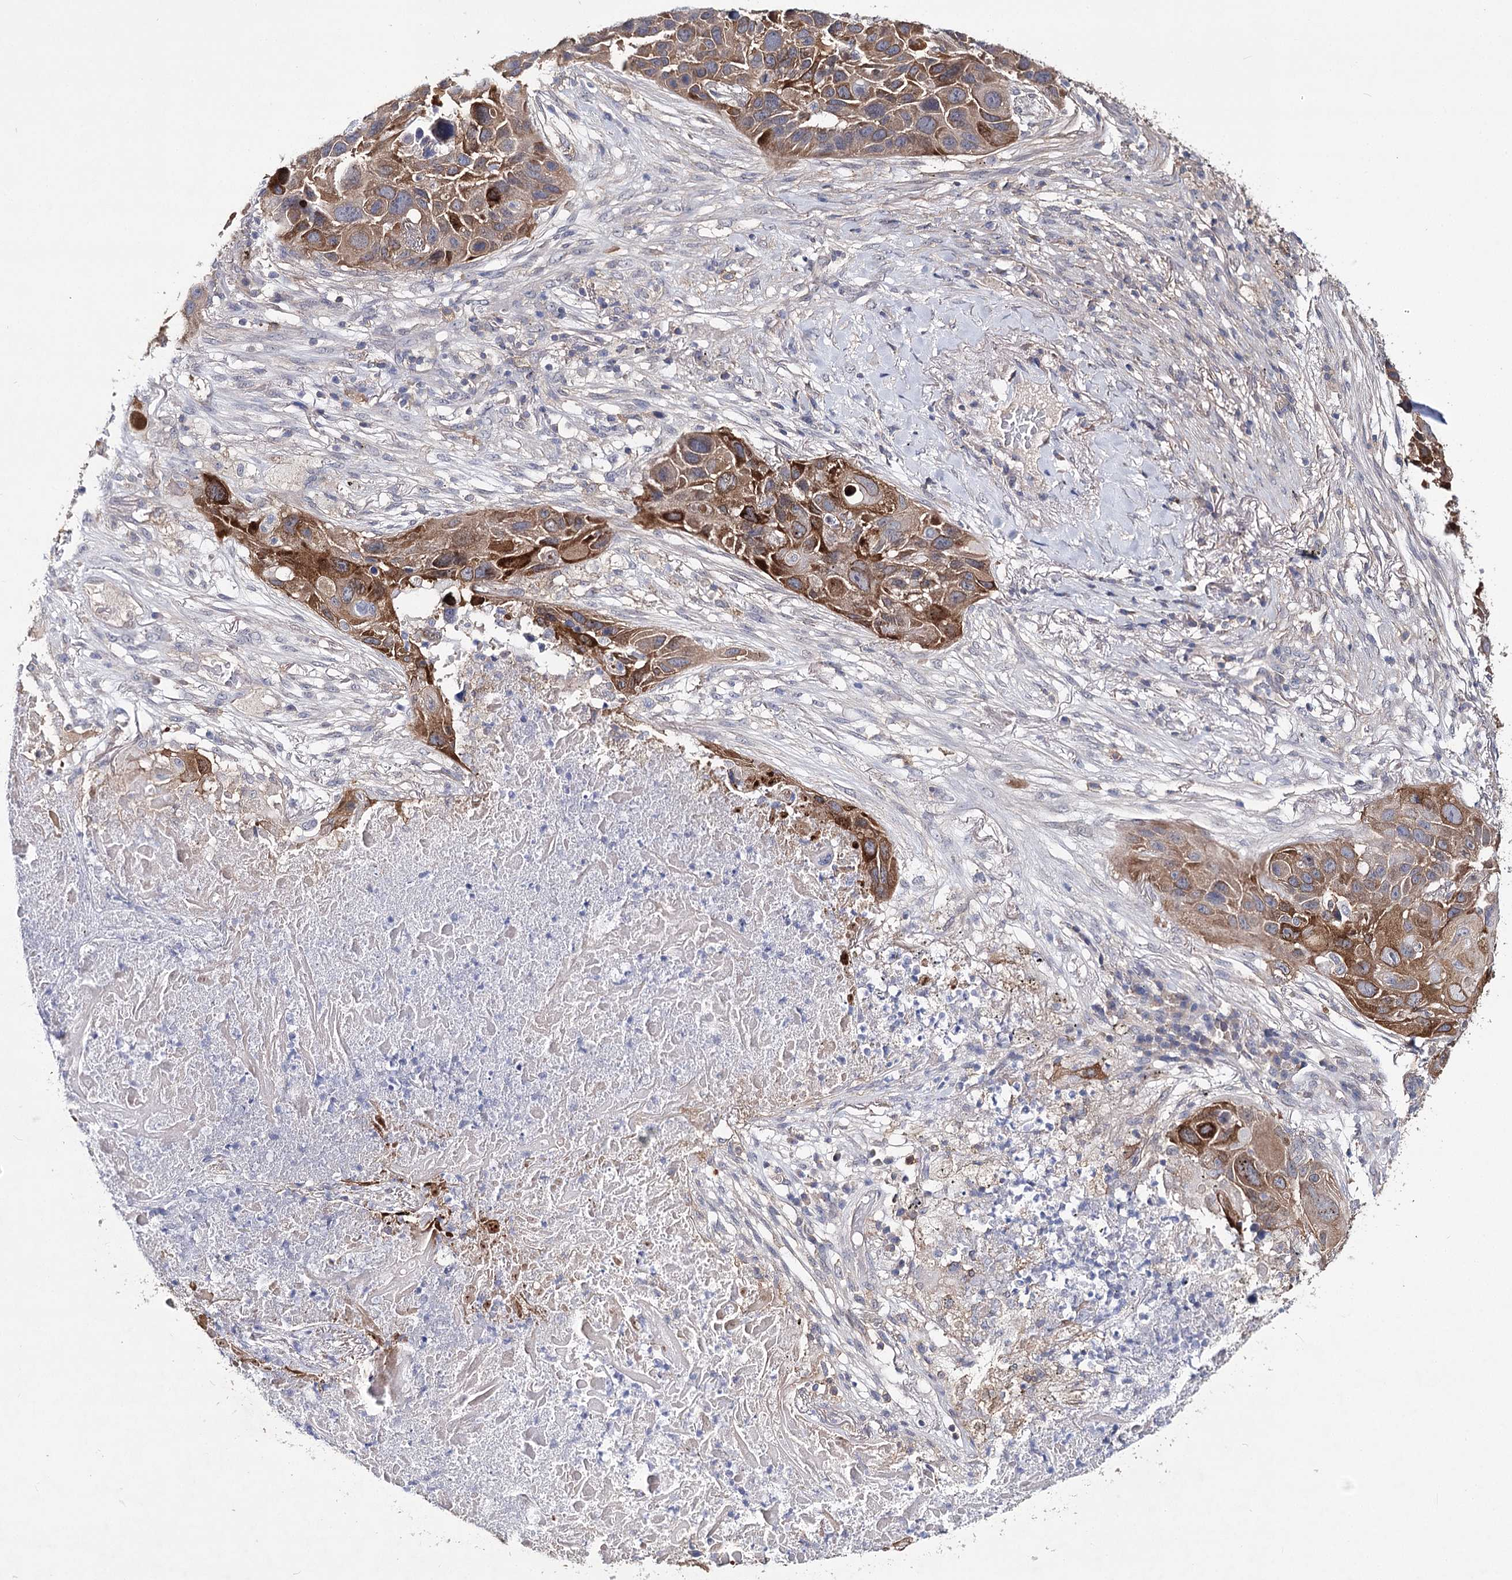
{"staining": {"intensity": "moderate", "quantity": ">75%", "location": "cytoplasmic/membranous"}, "tissue": "lung cancer", "cell_type": "Tumor cells", "image_type": "cancer", "snomed": [{"axis": "morphology", "description": "Squamous cell carcinoma, NOS"}, {"axis": "topography", "description": "Lung"}], "caption": "Protein staining of lung cancer tissue shows moderate cytoplasmic/membranous positivity in about >75% of tumor cells.", "gene": "TMEM218", "patient": {"sex": "male", "age": 57}}